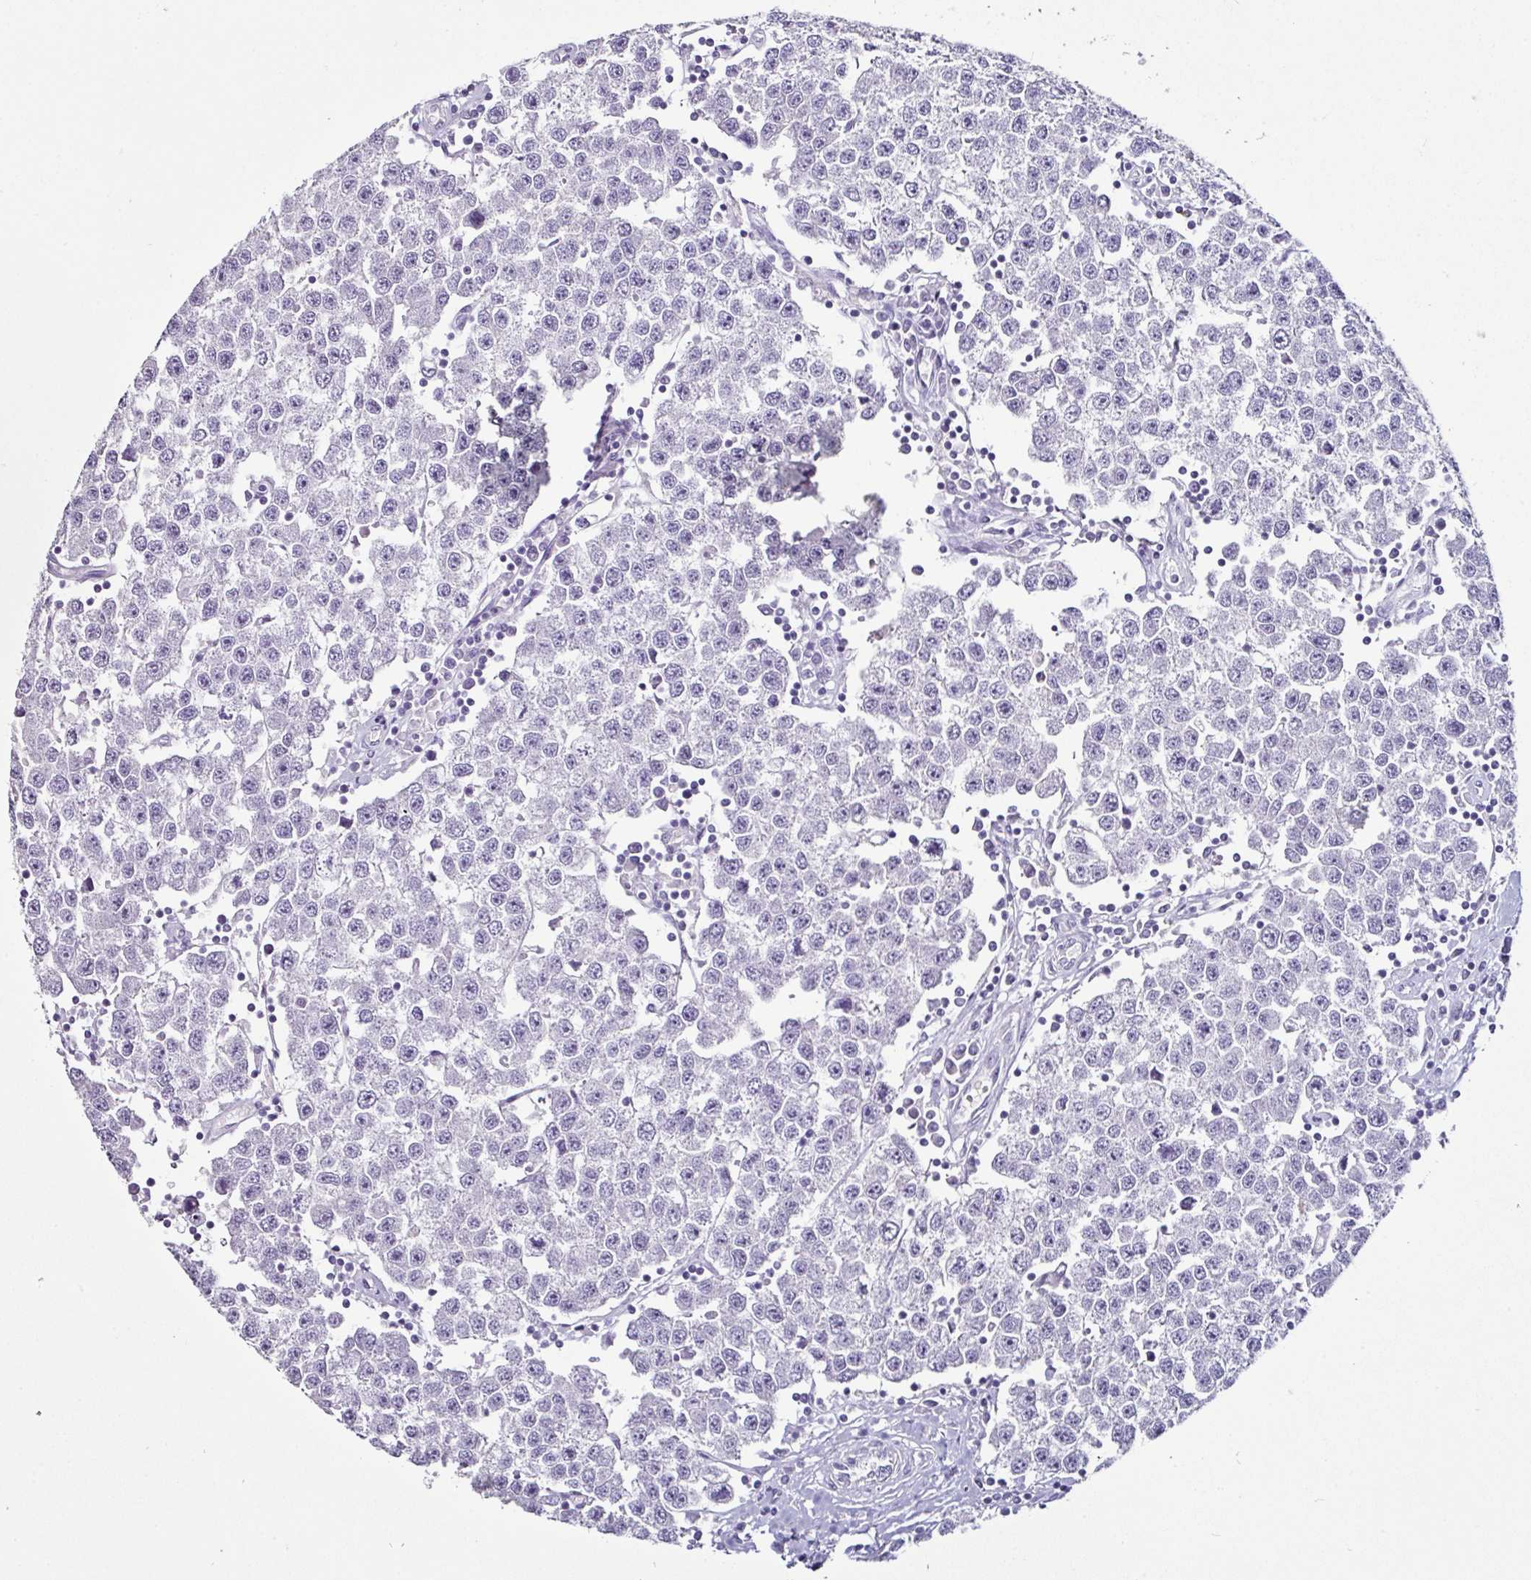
{"staining": {"intensity": "negative", "quantity": "none", "location": "none"}, "tissue": "testis cancer", "cell_type": "Tumor cells", "image_type": "cancer", "snomed": [{"axis": "morphology", "description": "Seminoma, NOS"}, {"axis": "topography", "description": "Testis"}], "caption": "High power microscopy image of an immunohistochemistry histopathology image of testis cancer (seminoma), revealing no significant expression in tumor cells.", "gene": "GLP2R", "patient": {"sex": "male", "age": 34}}